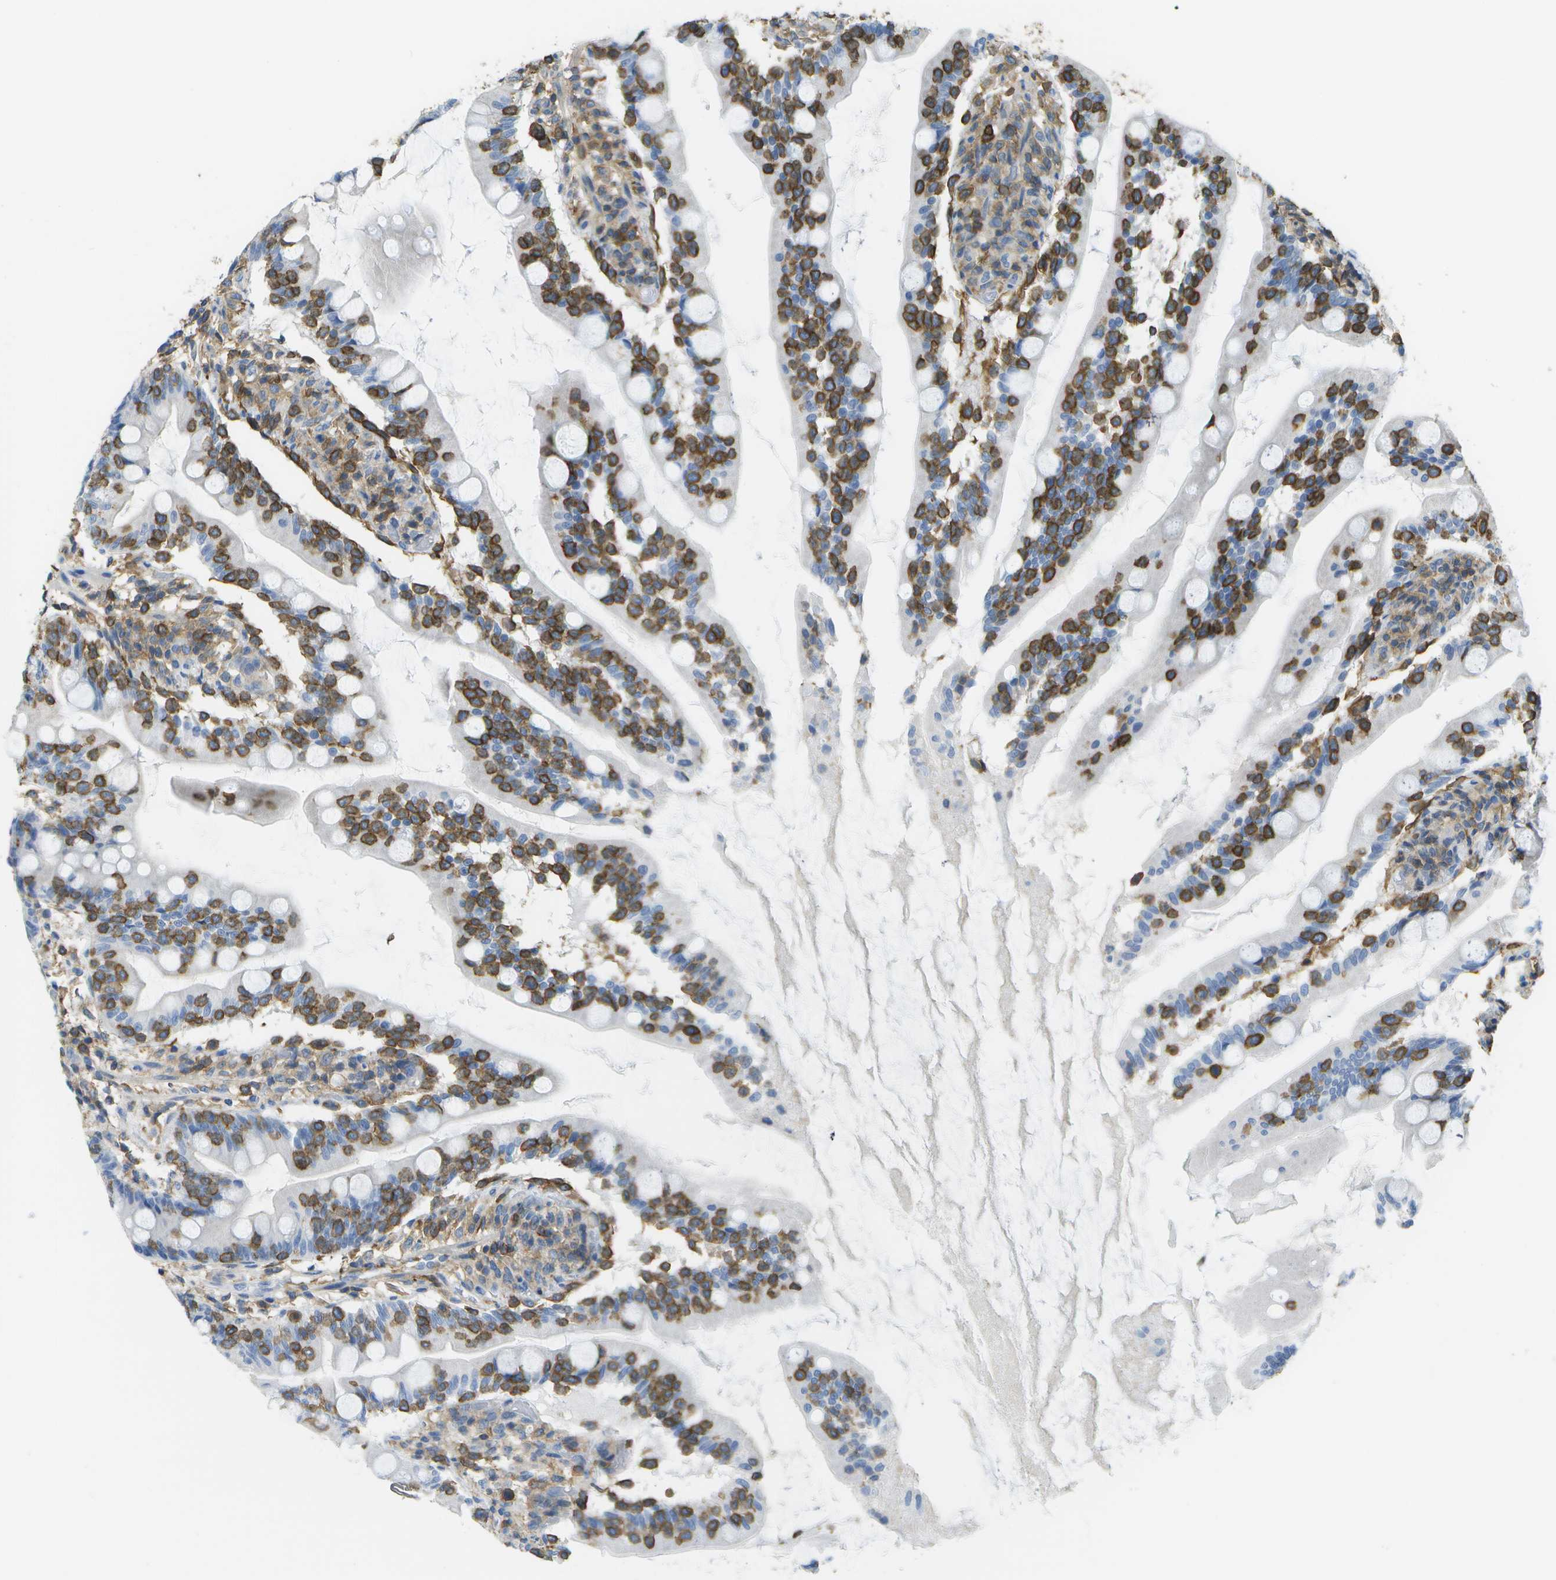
{"staining": {"intensity": "negative", "quantity": "none", "location": "none"}, "tissue": "small intestine", "cell_type": "Glandular cells", "image_type": "normal", "snomed": [{"axis": "morphology", "description": "Normal tissue, NOS"}, {"axis": "topography", "description": "Small intestine"}], "caption": "Immunohistochemistry of normal small intestine displays no positivity in glandular cells. (Stains: DAB (3,3'-diaminobenzidine) IHC with hematoxylin counter stain, Microscopy: brightfield microscopy at high magnification).", "gene": "RCSD1", "patient": {"sex": "female", "age": 56}}